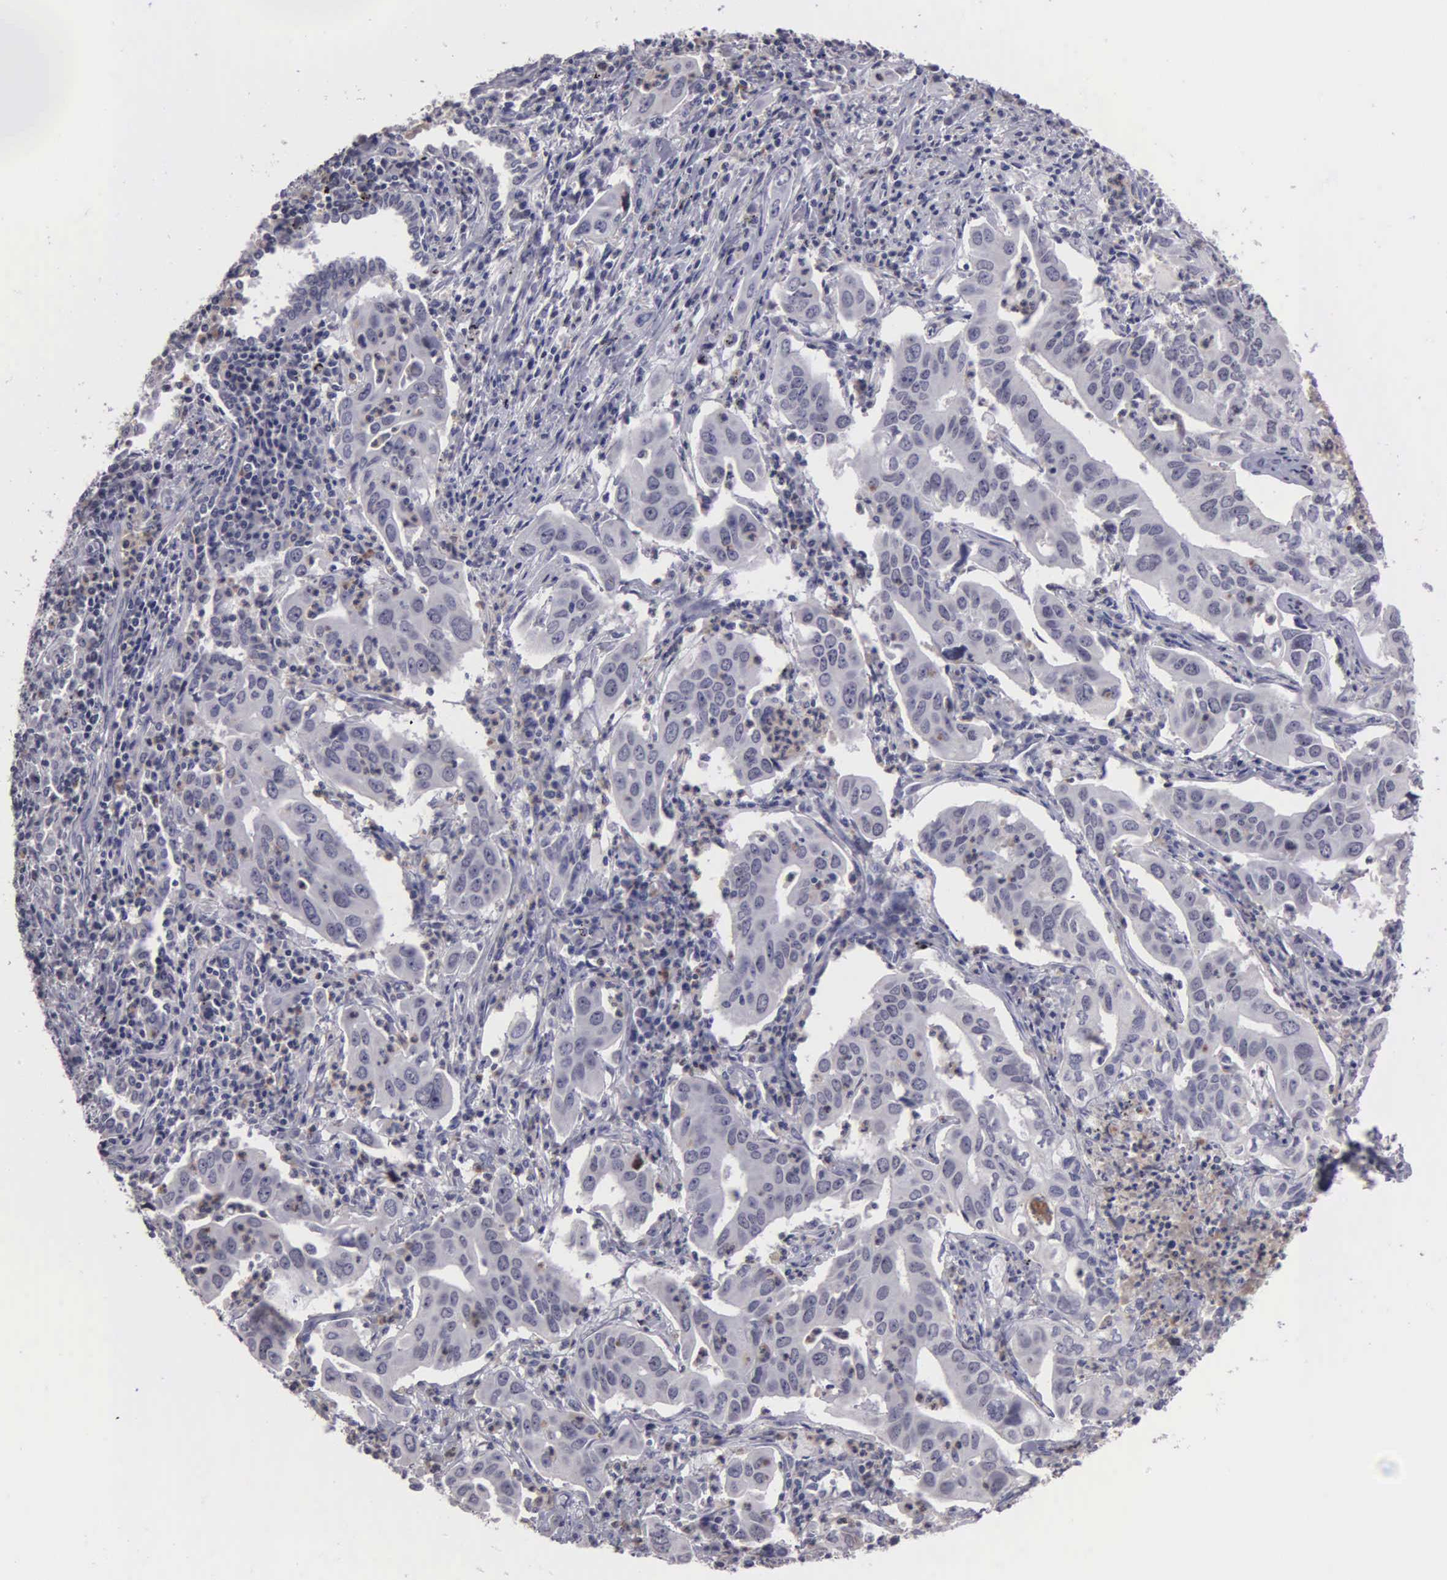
{"staining": {"intensity": "negative", "quantity": "none", "location": "none"}, "tissue": "lung cancer", "cell_type": "Tumor cells", "image_type": "cancer", "snomed": [{"axis": "morphology", "description": "Adenocarcinoma, NOS"}, {"axis": "topography", "description": "Lung"}], "caption": "High power microscopy micrograph of an immunohistochemistry (IHC) image of adenocarcinoma (lung), revealing no significant positivity in tumor cells.", "gene": "BRD1", "patient": {"sex": "male", "age": 48}}